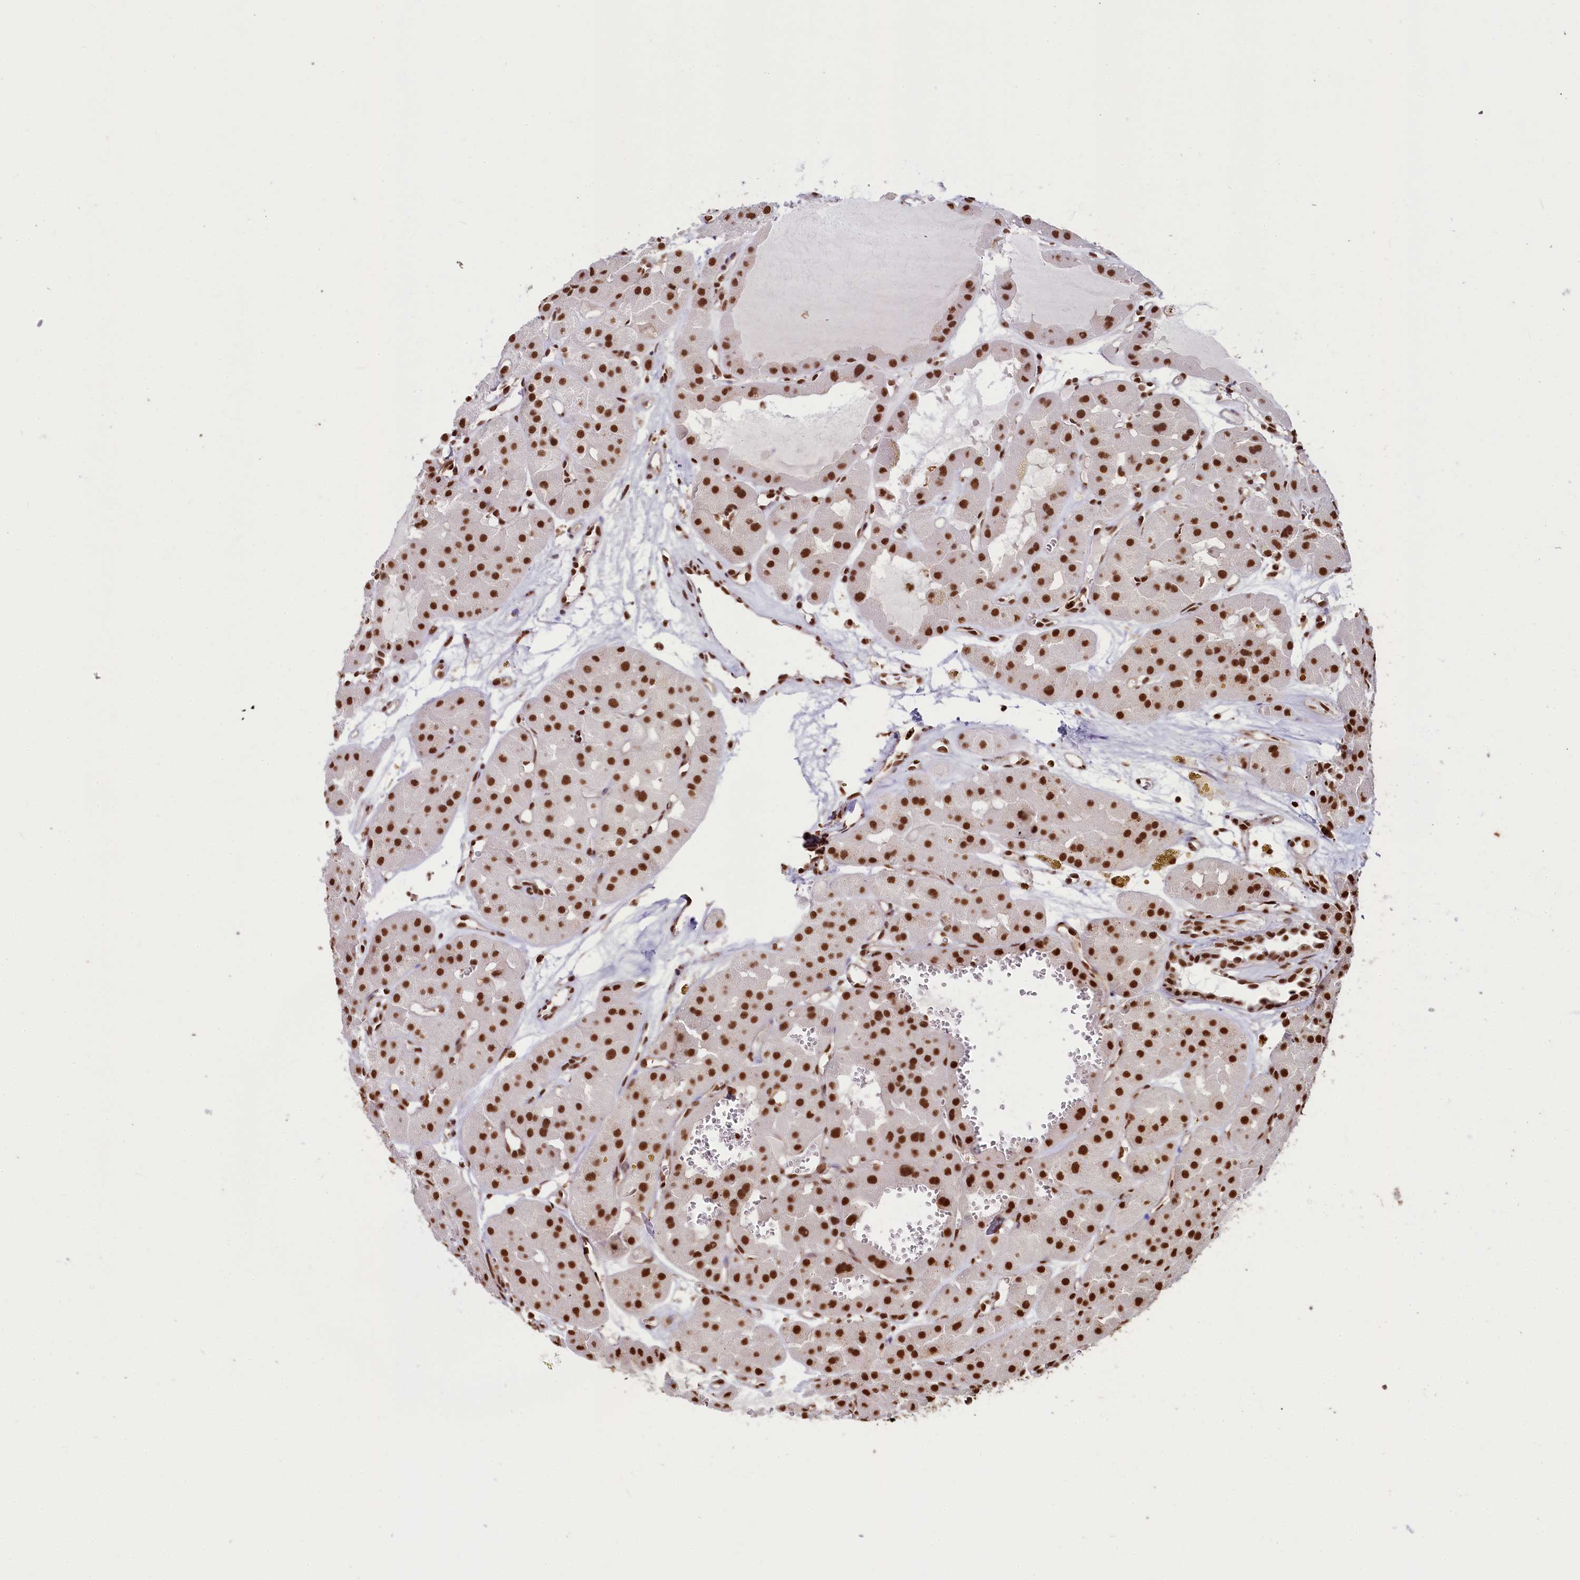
{"staining": {"intensity": "strong", "quantity": ">75%", "location": "nuclear"}, "tissue": "renal cancer", "cell_type": "Tumor cells", "image_type": "cancer", "snomed": [{"axis": "morphology", "description": "Carcinoma, NOS"}, {"axis": "topography", "description": "Kidney"}], "caption": "Immunohistochemistry (IHC) staining of renal carcinoma, which exhibits high levels of strong nuclear positivity in about >75% of tumor cells indicating strong nuclear protein positivity. The staining was performed using DAB (3,3'-diaminobenzidine) (brown) for protein detection and nuclei were counterstained in hematoxylin (blue).", "gene": "SNRPD2", "patient": {"sex": "female", "age": 75}}